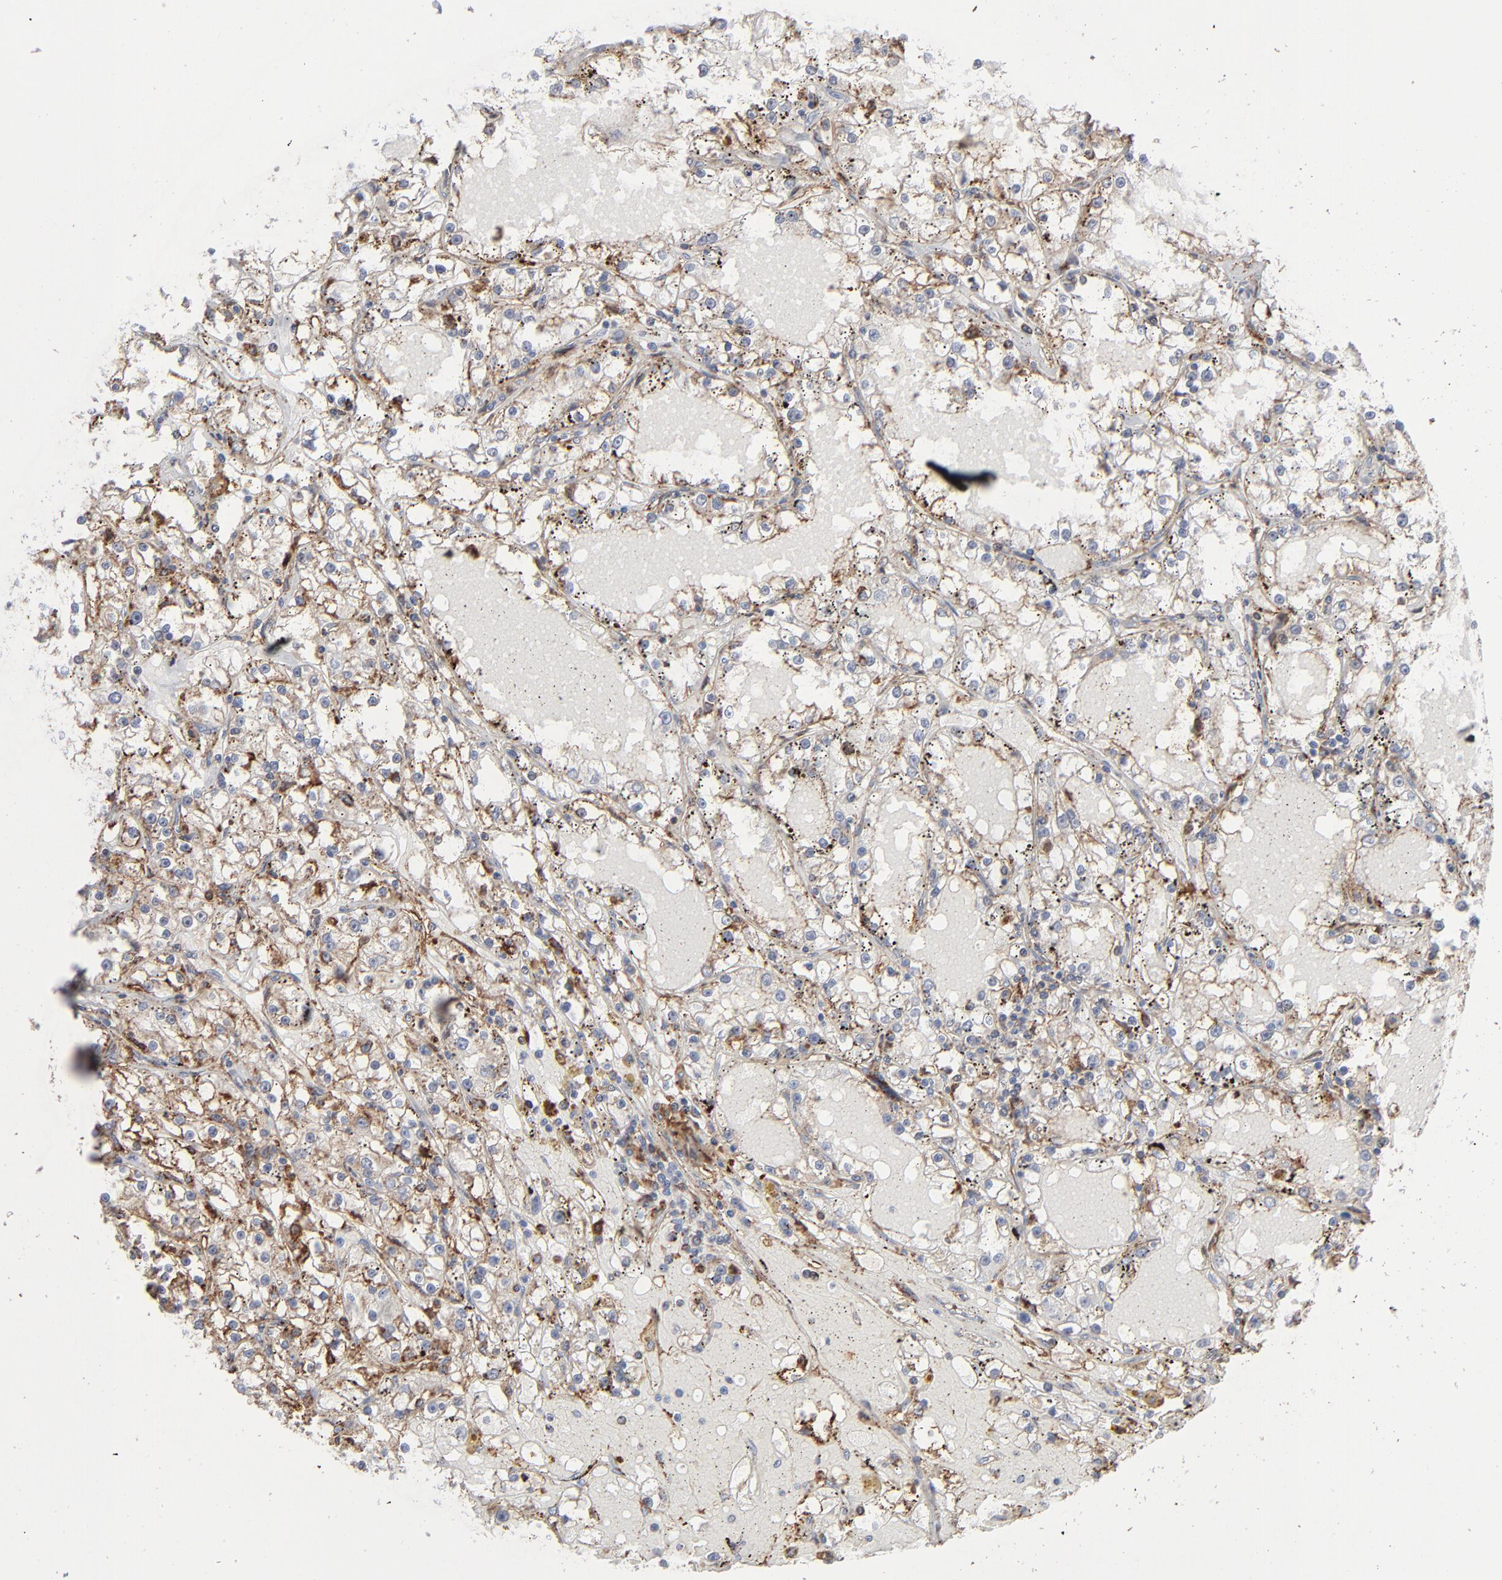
{"staining": {"intensity": "moderate", "quantity": "25%-75%", "location": "cytoplasmic/membranous"}, "tissue": "renal cancer", "cell_type": "Tumor cells", "image_type": "cancer", "snomed": [{"axis": "morphology", "description": "Adenocarcinoma, NOS"}, {"axis": "topography", "description": "Kidney"}], "caption": "This micrograph demonstrates immunohistochemistry staining of human renal adenocarcinoma, with medium moderate cytoplasmic/membranous expression in about 25%-75% of tumor cells.", "gene": "ANXA5", "patient": {"sex": "male", "age": 56}}